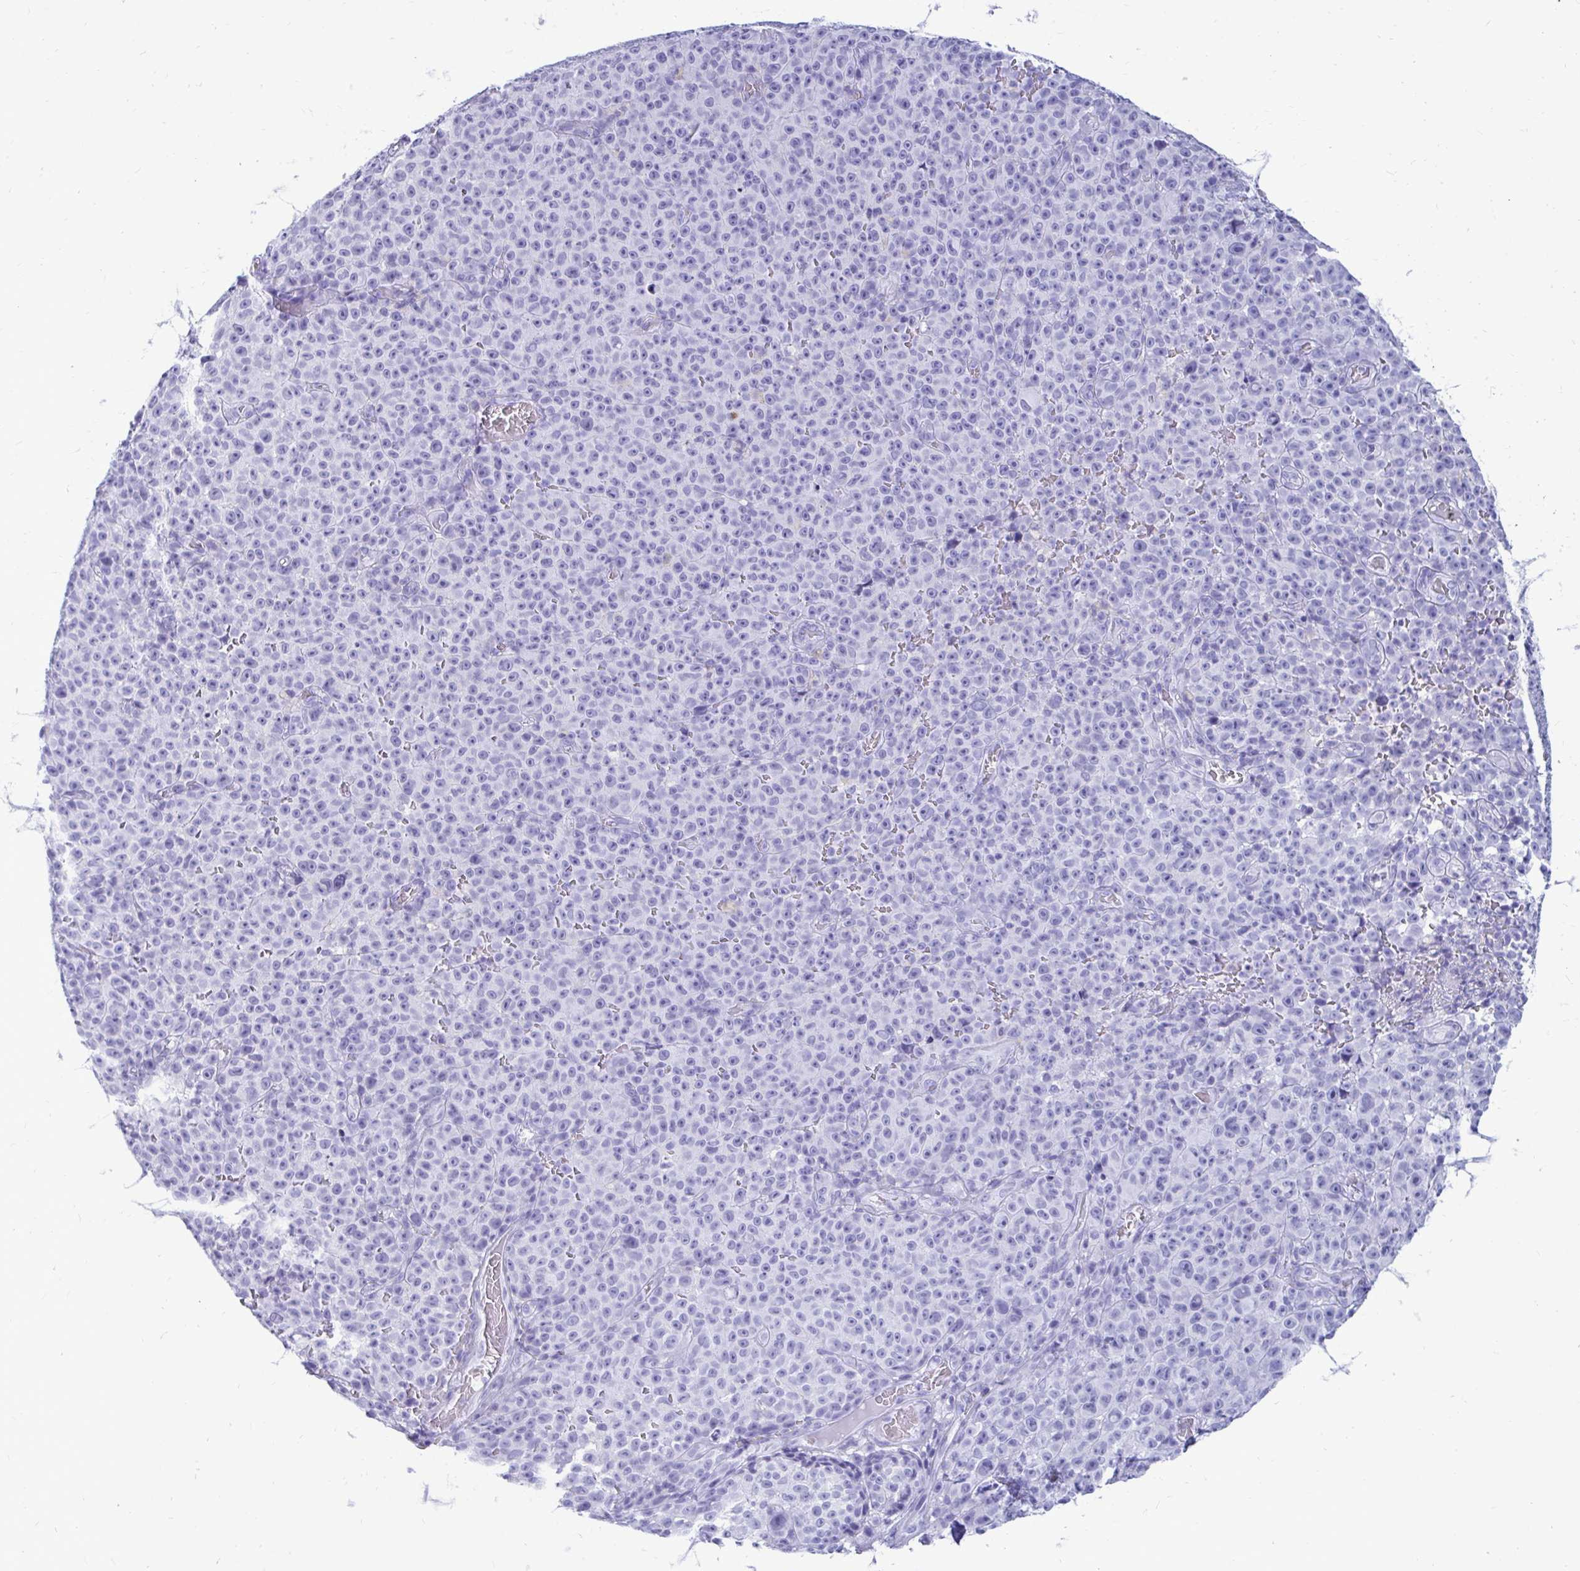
{"staining": {"intensity": "negative", "quantity": "none", "location": "none"}, "tissue": "melanoma", "cell_type": "Tumor cells", "image_type": "cancer", "snomed": [{"axis": "morphology", "description": "Malignant melanoma, NOS"}, {"axis": "topography", "description": "Skin"}], "caption": "Immunohistochemistry (IHC) of malignant melanoma exhibits no positivity in tumor cells. The staining is performed using DAB brown chromogen with nuclei counter-stained in using hematoxylin.", "gene": "OR10R2", "patient": {"sex": "female", "age": 82}}